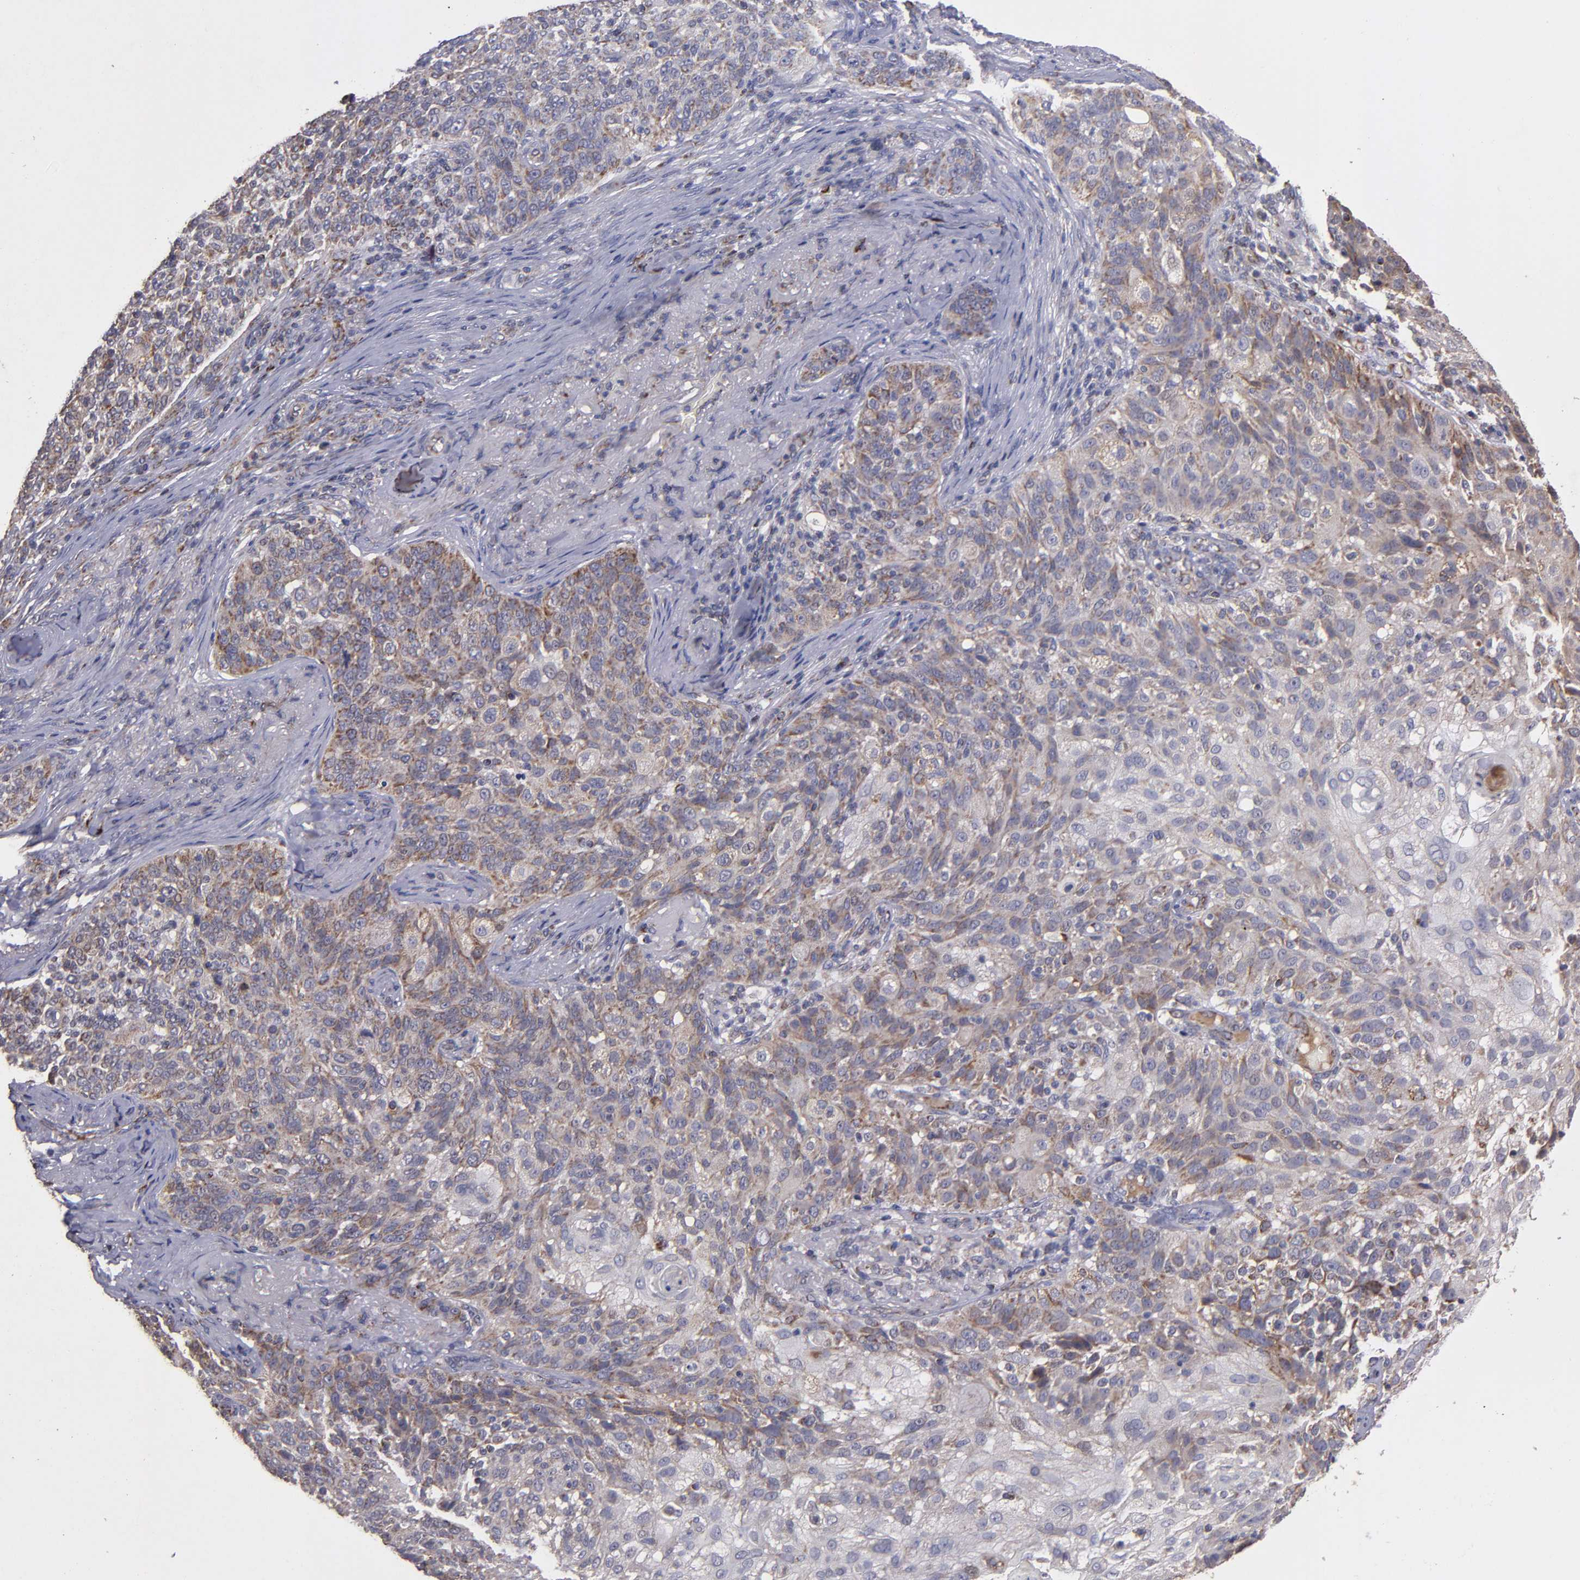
{"staining": {"intensity": "weak", "quantity": "25%-75%", "location": "cytoplasmic/membranous"}, "tissue": "skin cancer", "cell_type": "Tumor cells", "image_type": "cancer", "snomed": [{"axis": "morphology", "description": "Normal tissue, NOS"}, {"axis": "morphology", "description": "Squamous cell carcinoma, NOS"}, {"axis": "topography", "description": "Skin"}], "caption": "An image showing weak cytoplasmic/membranous positivity in approximately 25%-75% of tumor cells in squamous cell carcinoma (skin), as visualized by brown immunohistochemical staining.", "gene": "TIMM9", "patient": {"sex": "female", "age": 83}}